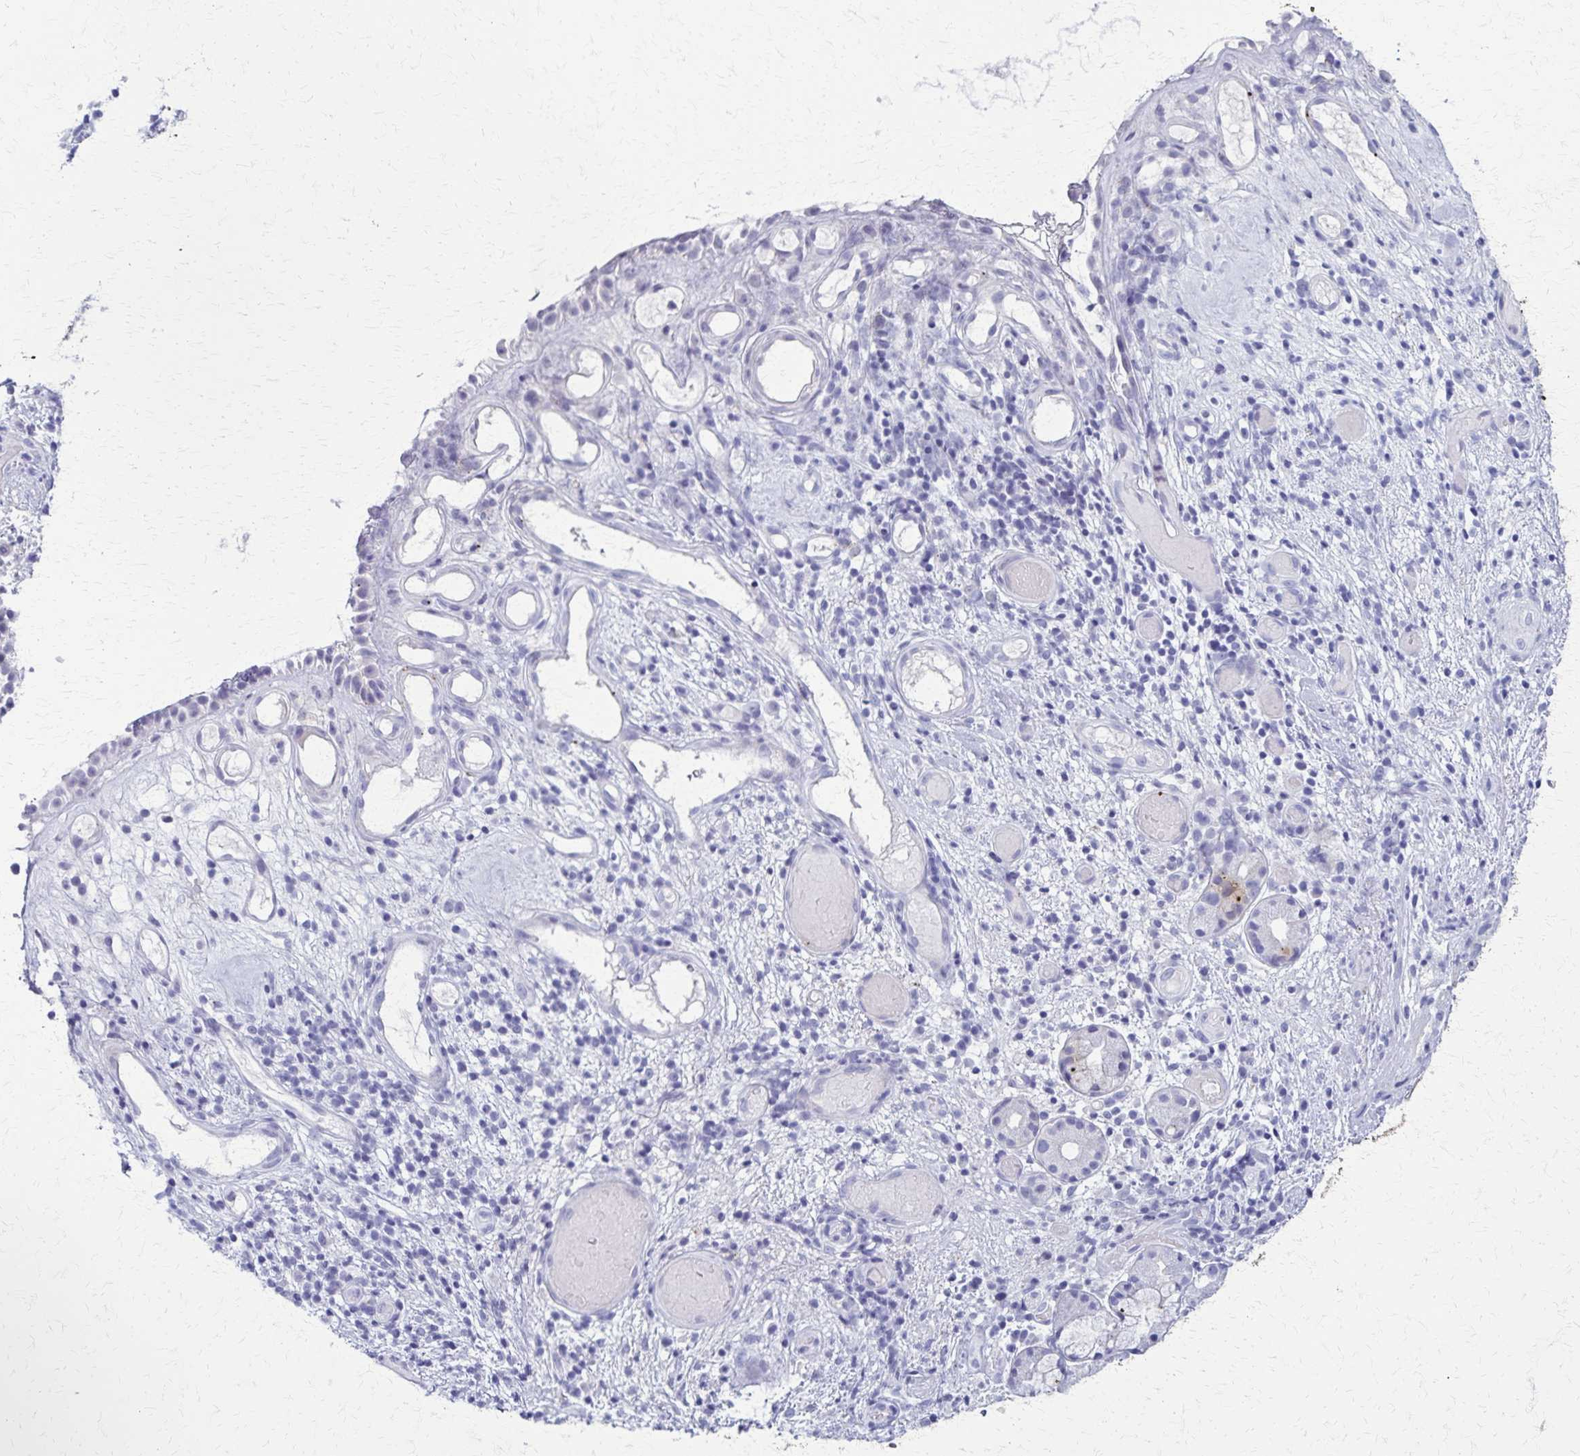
{"staining": {"intensity": "negative", "quantity": "none", "location": "none"}, "tissue": "nasopharynx", "cell_type": "Respiratory epithelial cells", "image_type": "normal", "snomed": [{"axis": "morphology", "description": "Normal tissue, NOS"}, {"axis": "morphology", "description": "Inflammation, NOS"}, {"axis": "topography", "description": "Nasopharynx"}], "caption": "The immunohistochemistry (IHC) histopathology image has no significant expression in respiratory epithelial cells of nasopharynx. (Immunohistochemistry, brightfield microscopy, high magnification).", "gene": "TMEM60", "patient": {"sex": "male", "age": 54}}